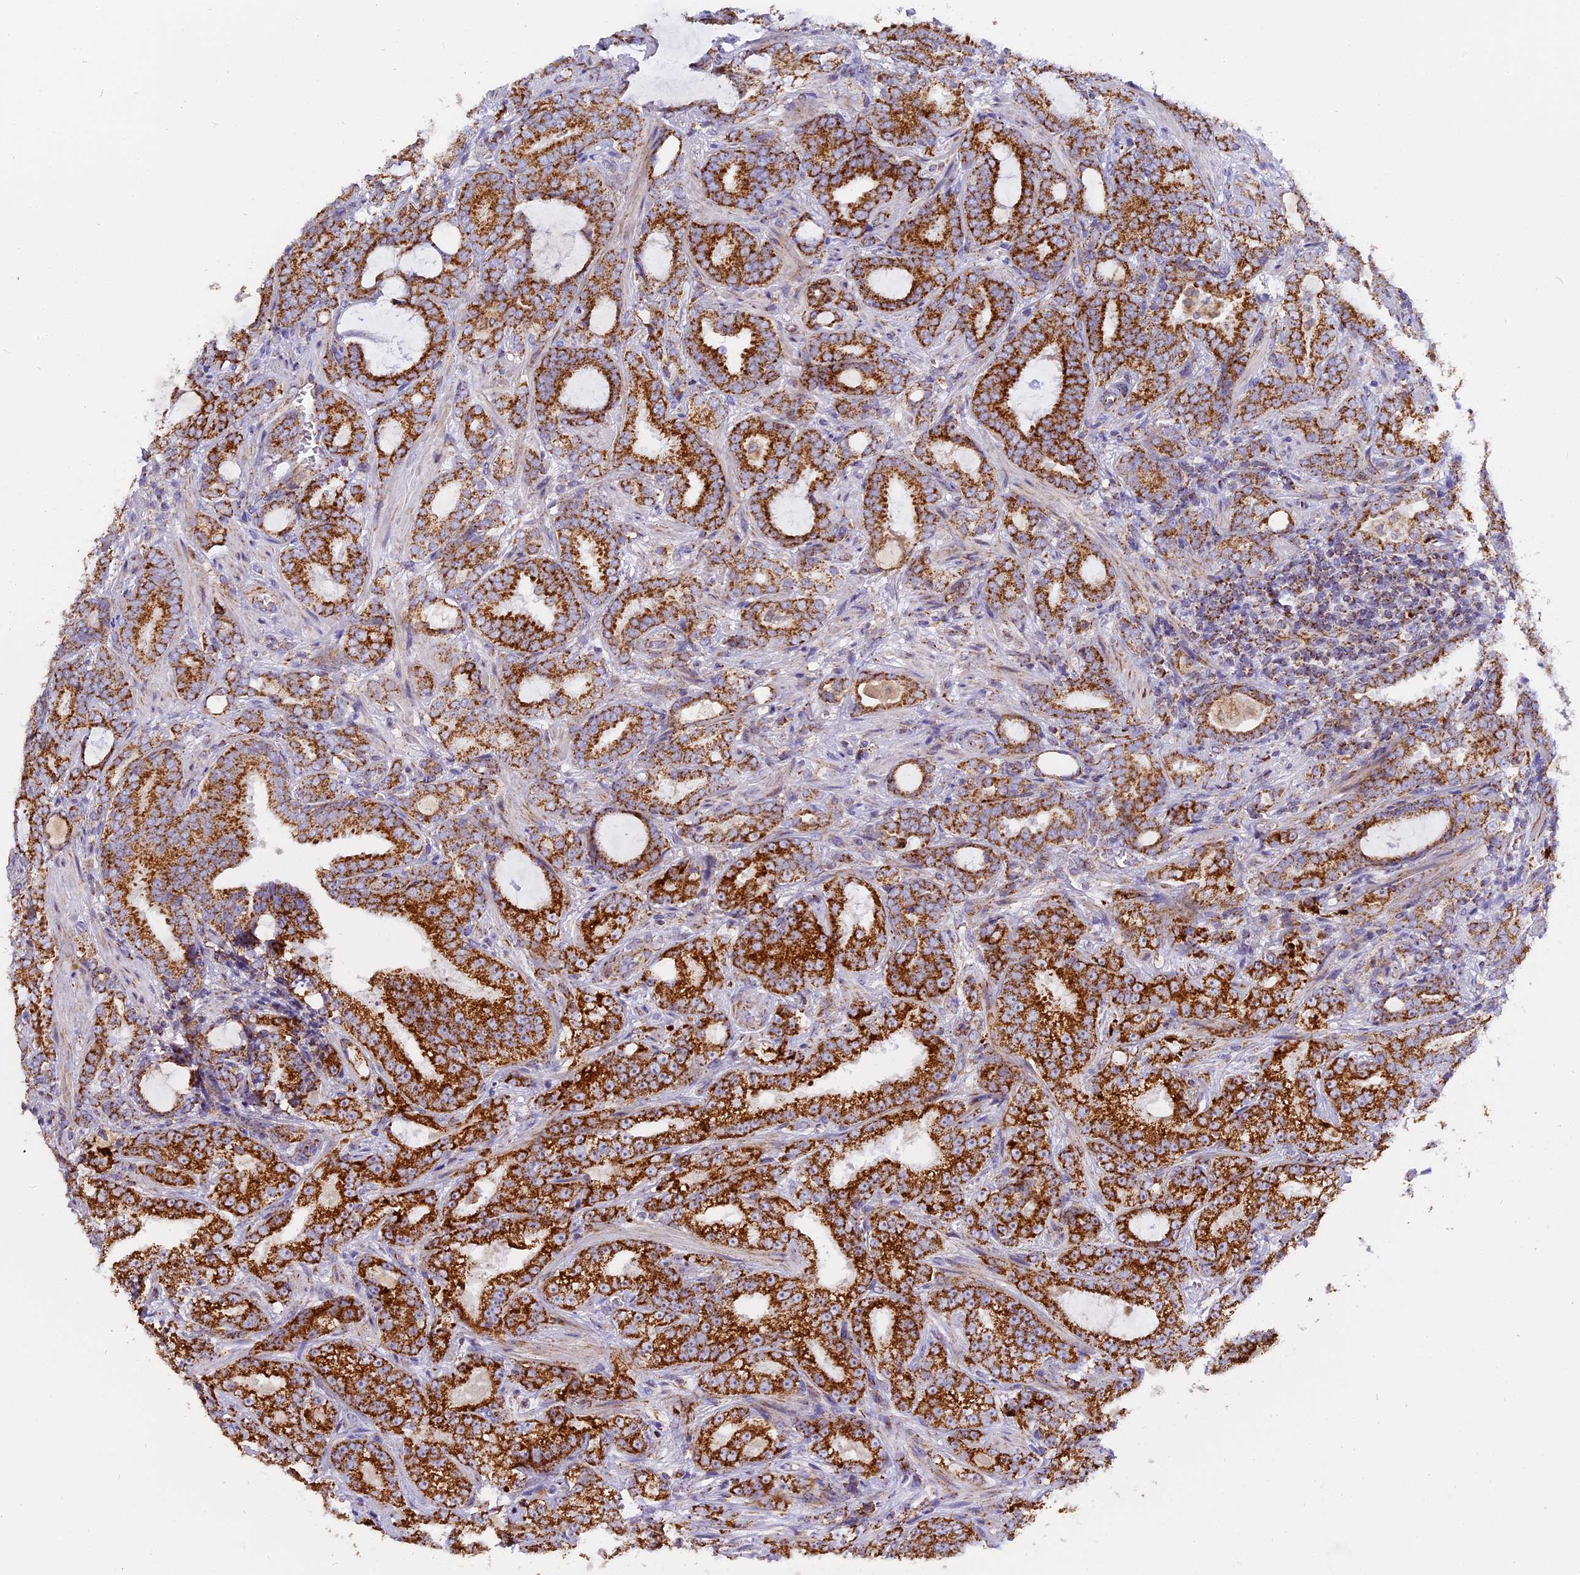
{"staining": {"intensity": "strong", "quantity": ">75%", "location": "cytoplasmic/membranous"}, "tissue": "prostate cancer", "cell_type": "Tumor cells", "image_type": "cancer", "snomed": [{"axis": "morphology", "description": "Adenocarcinoma, High grade"}, {"axis": "topography", "description": "Prostate and seminal vesicle, NOS"}], "caption": "Immunohistochemistry (IHC) (DAB (3,3'-diaminobenzidine)) staining of human prostate adenocarcinoma (high-grade) demonstrates strong cytoplasmic/membranous protein positivity in about >75% of tumor cells. The protein of interest is stained brown, and the nuclei are stained in blue (DAB (3,3'-diaminobenzidine) IHC with brightfield microscopy, high magnification).", "gene": "MRPS34", "patient": {"sex": "male", "age": 67}}